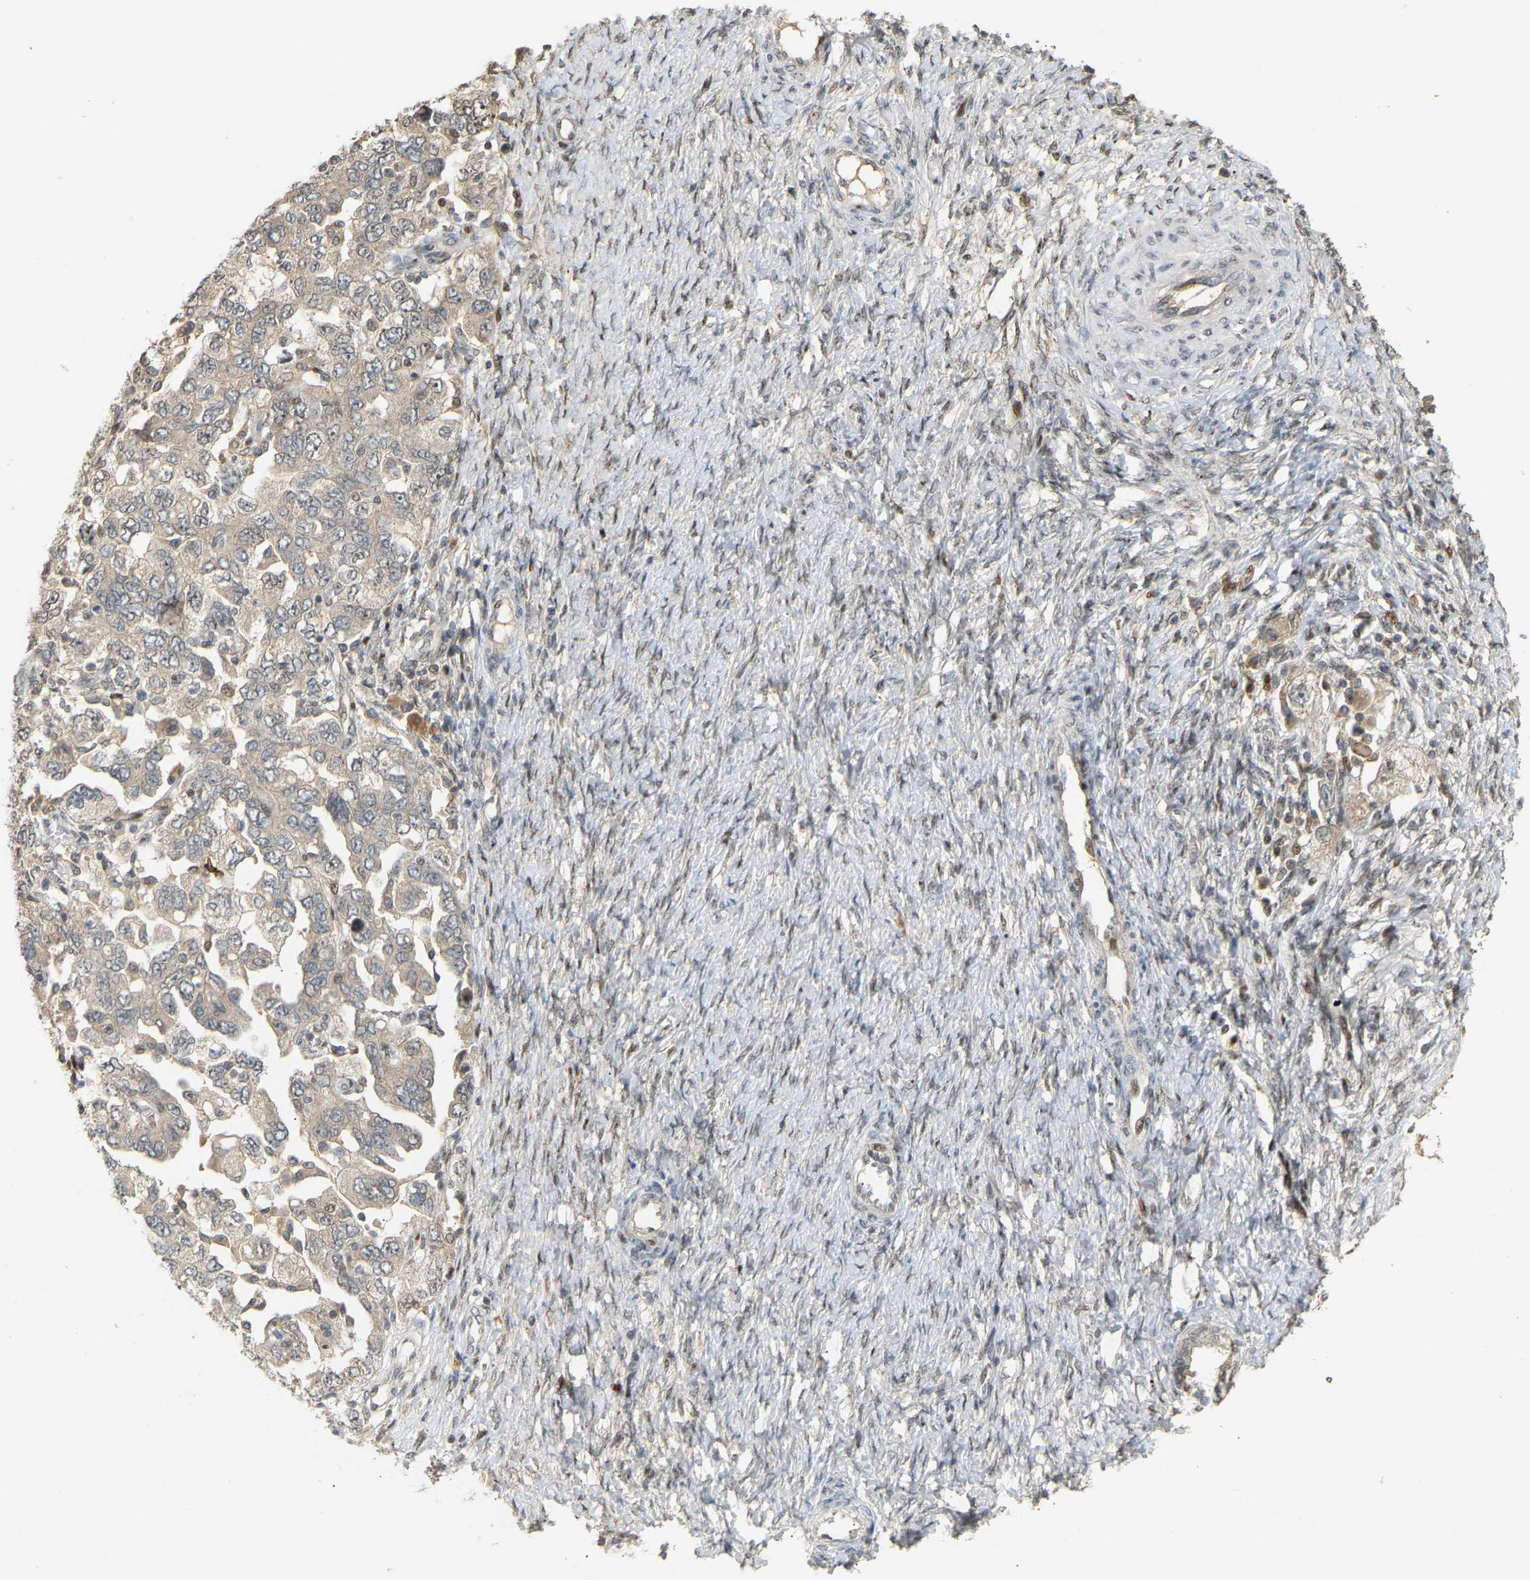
{"staining": {"intensity": "weak", "quantity": ">75%", "location": "nuclear"}, "tissue": "ovarian cancer", "cell_type": "Tumor cells", "image_type": "cancer", "snomed": [{"axis": "morphology", "description": "Carcinoma, NOS"}, {"axis": "morphology", "description": "Cystadenocarcinoma, serous, NOS"}, {"axis": "topography", "description": "Ovary"}], "caption": "Protein staining demonstrates weak nuclear staining in about >75% of tumor cells in ovarian cancer (carcinoma).", "gene": "PTPN4", "patient": {"sex": "female", "age": 69}}